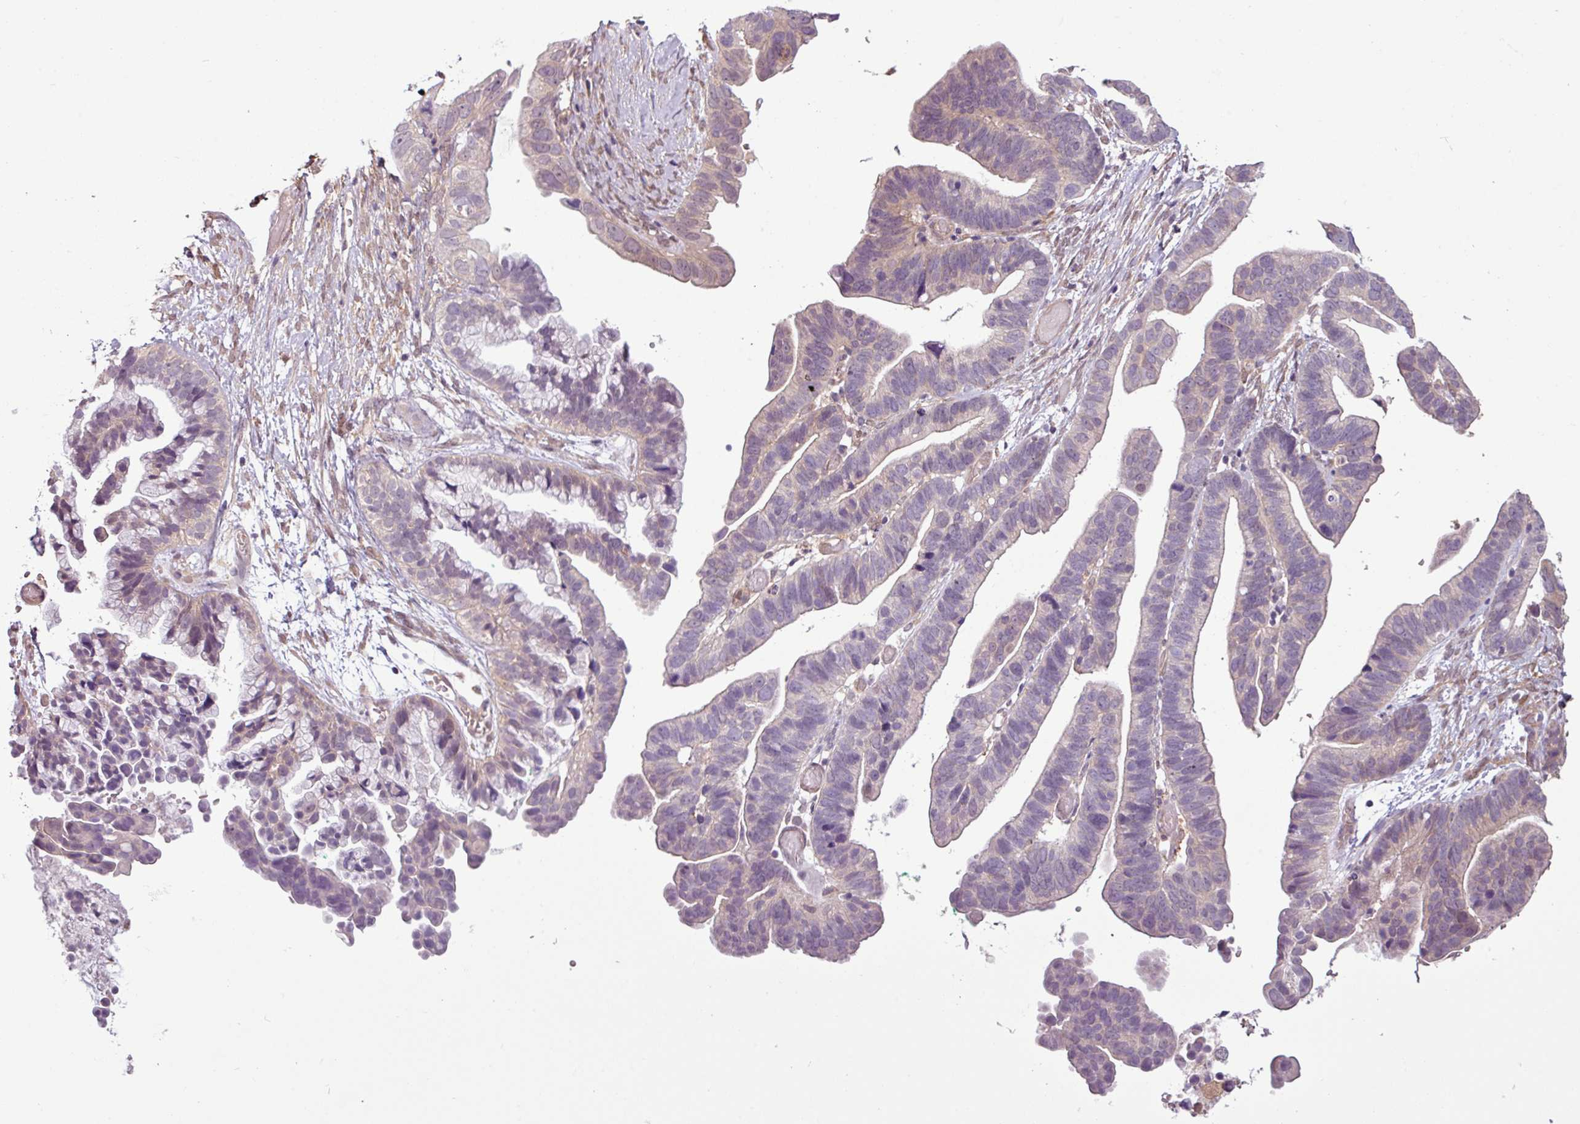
{"staining": {"intensity": "negative", "quantity": "none", "location": "none"}, "tissue": "ovarian cancer", "cell_type": "Tumor cells", "image_type": "cancer", "snomed": [{"axis": "morphology", "description": "Cystadenocarcinoma, serous, NOS"}, {"axis": "topography", "description": "Ovary"}], "caption": "Tumor cells show no significant positivity in ovarian cancer (serous cystadenocarcinoma). (DAB immunohistochemistry (IHC) visualized using brightfield microscopy, high magnification).", "gene": "SH3BGRL", "patient": {"sex": "female", "age": 56}}